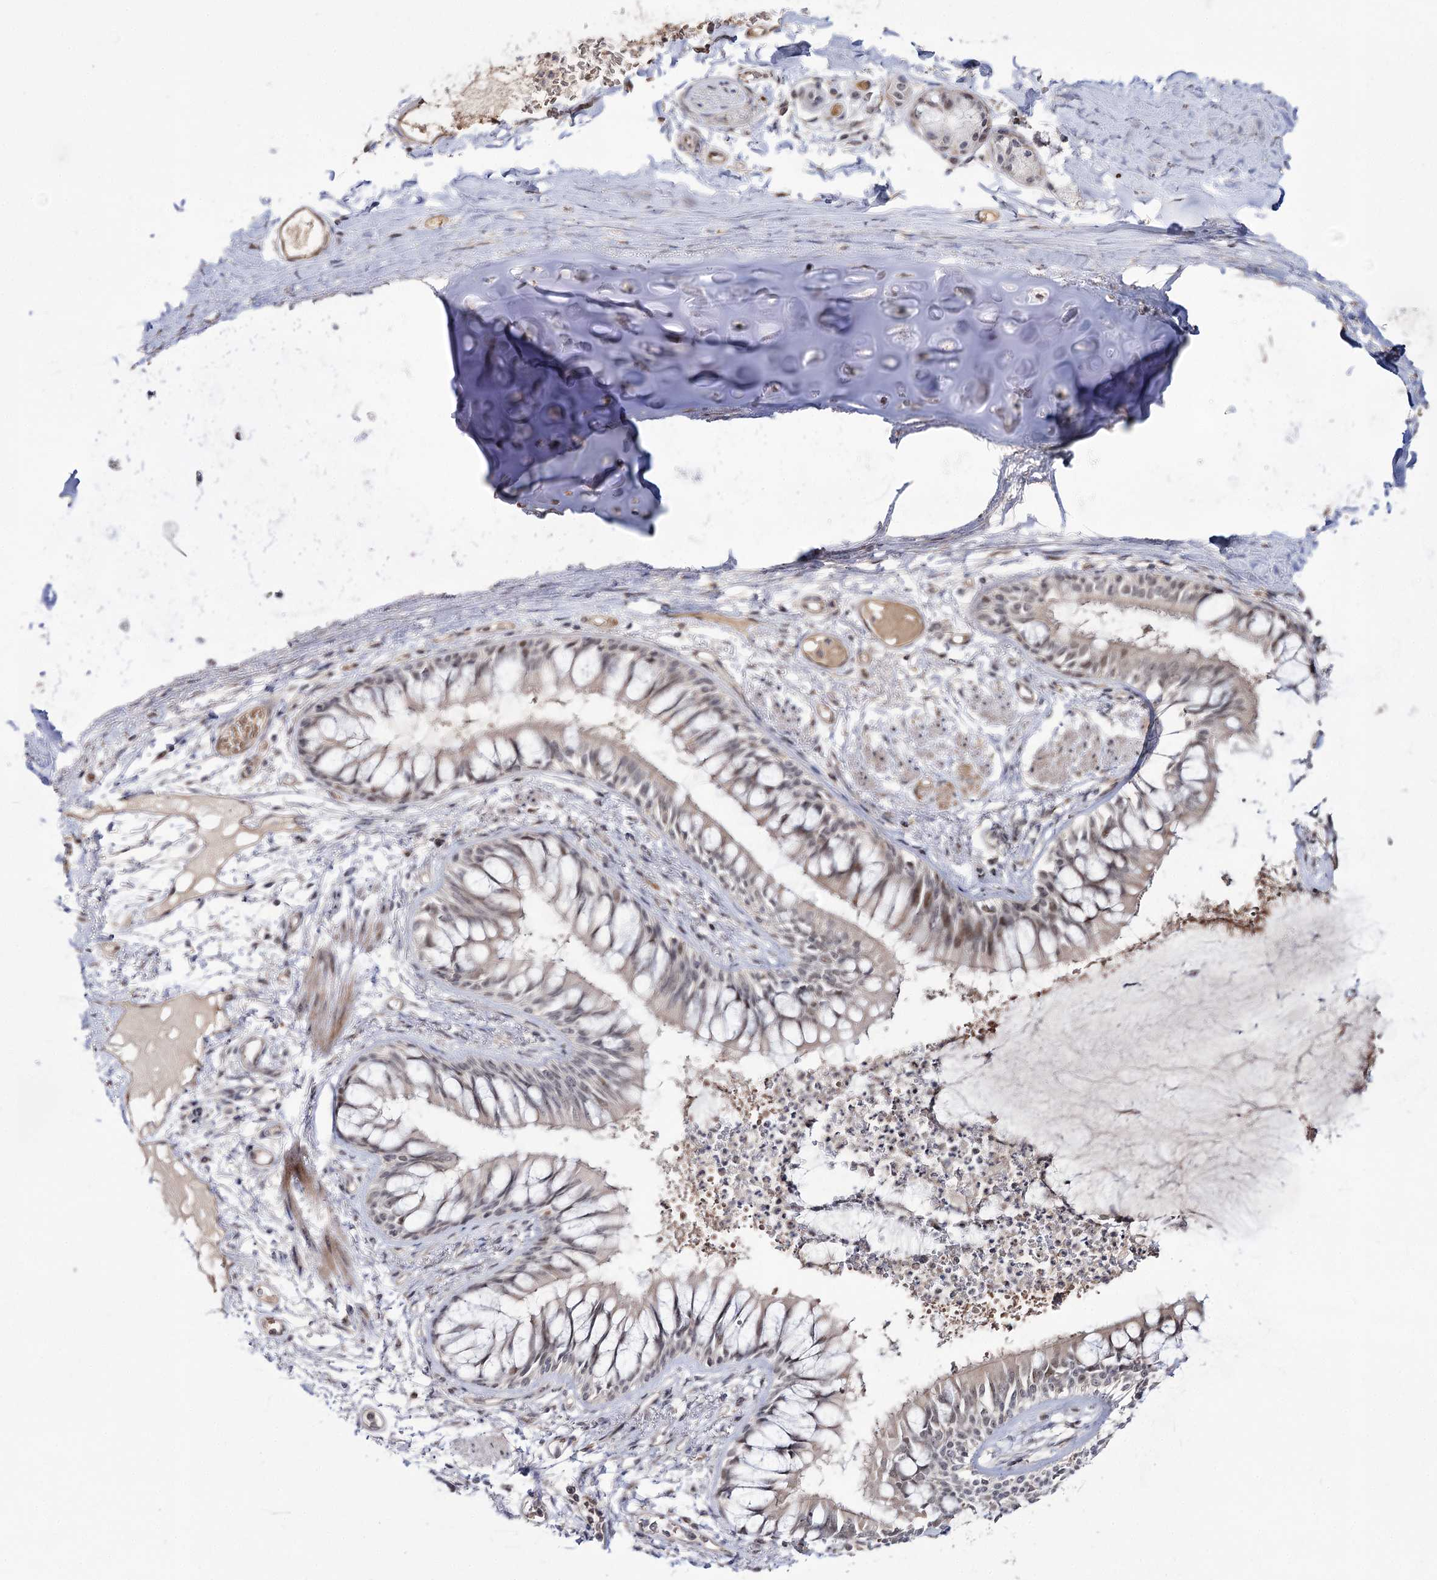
{"staining": {"intensity": "moderate", "quantity": "<25%", "location": "nuclear"}, "tissue": "adipose tissue", "cell_type": "Adipocytes", "image_type": "normal", "snomed": [{"axis": "morphology", "description": "Normal tissue, NOS"}, {"axis": "topography", "description": "Cartilage tissue"}, {"axis": "topography", "description": "Bronchus"}, {"axis": "topography", "description": "Lung"}, {"axis": "topography", "description": "Peripheral nerve tissue"}], "caption": "High-magnification brightfield microscopy of unremarkable adipose tissue stained with DAB (3,3'-diaminobenzidine) (brown) and counterstained with hematoxylin (blue). adipocytes exhibit moderate nuclear expression is present in approximately<25% of cells. Nuclei are stained in blue.", "gene": "RRP9", "patient": {"sex": "female", "age": 49}}